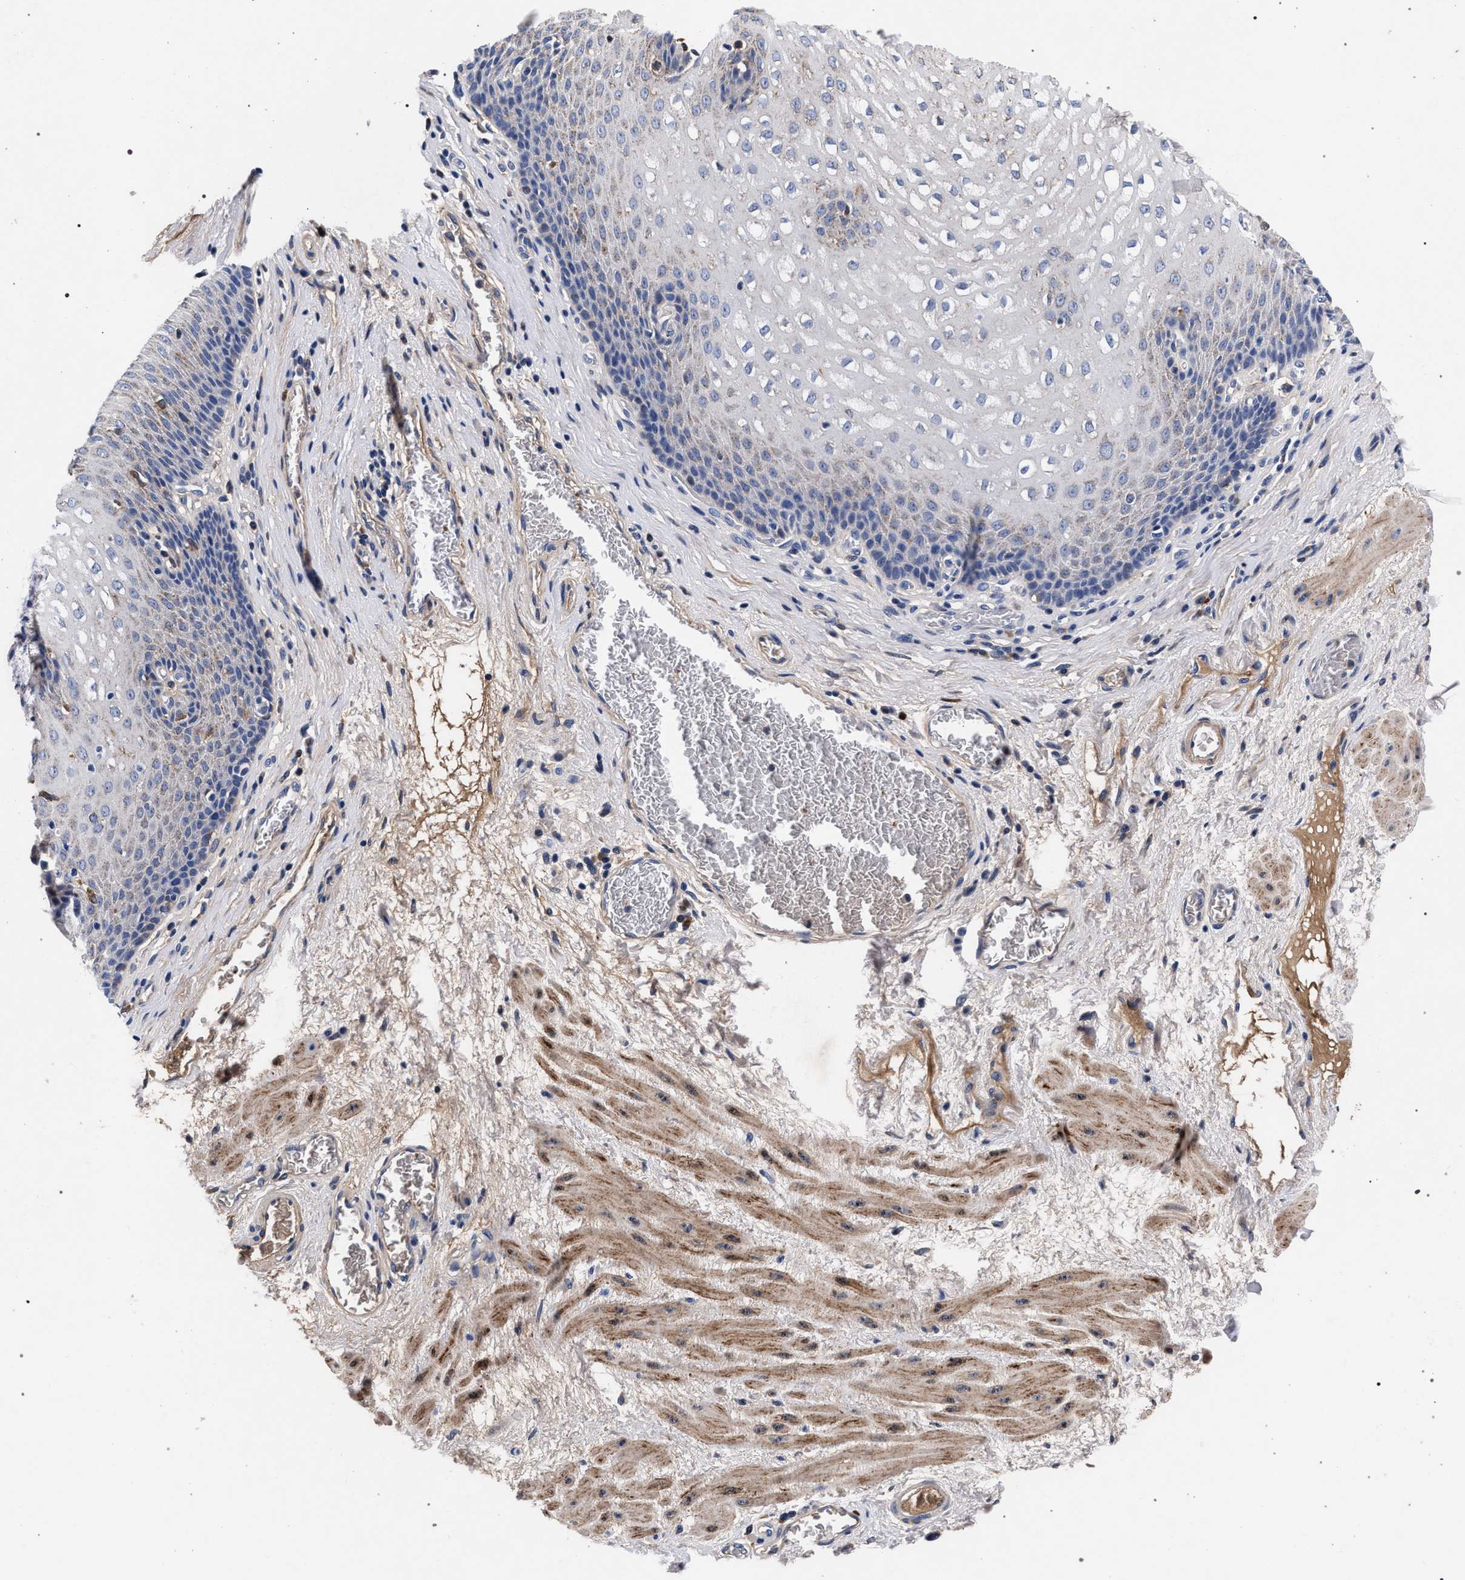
{"staining": {"intensity": "weak", "quantity": "<25%", "location": "cytoplasmic/membranous"}, "tissue": "esophagus", "cell_type": "Squamous epithelial cells", "image_type": "normal", "snomed": [{"axis": "morphology", "description": "Normal tissue, NOS"}, {"axis": "topography", "description": "Esophagus"}], "caption": "High magnification brightfield microscopy of unremarkable esophagus stained with DAB (3,3'-diaminobenzidine) (brown) and counterstained with hematoxylin (blue): squamous epithelial cells show no significant expression. Brightfield microscopy of immunohistochemistry (IHC) stained with DAB (3,3'-diaminobenzidine) (brown) and hematoxylin (blue), captured at high magnification.", "gene": "ACOX1", "patient": {"sex": "male", "age": 48}}